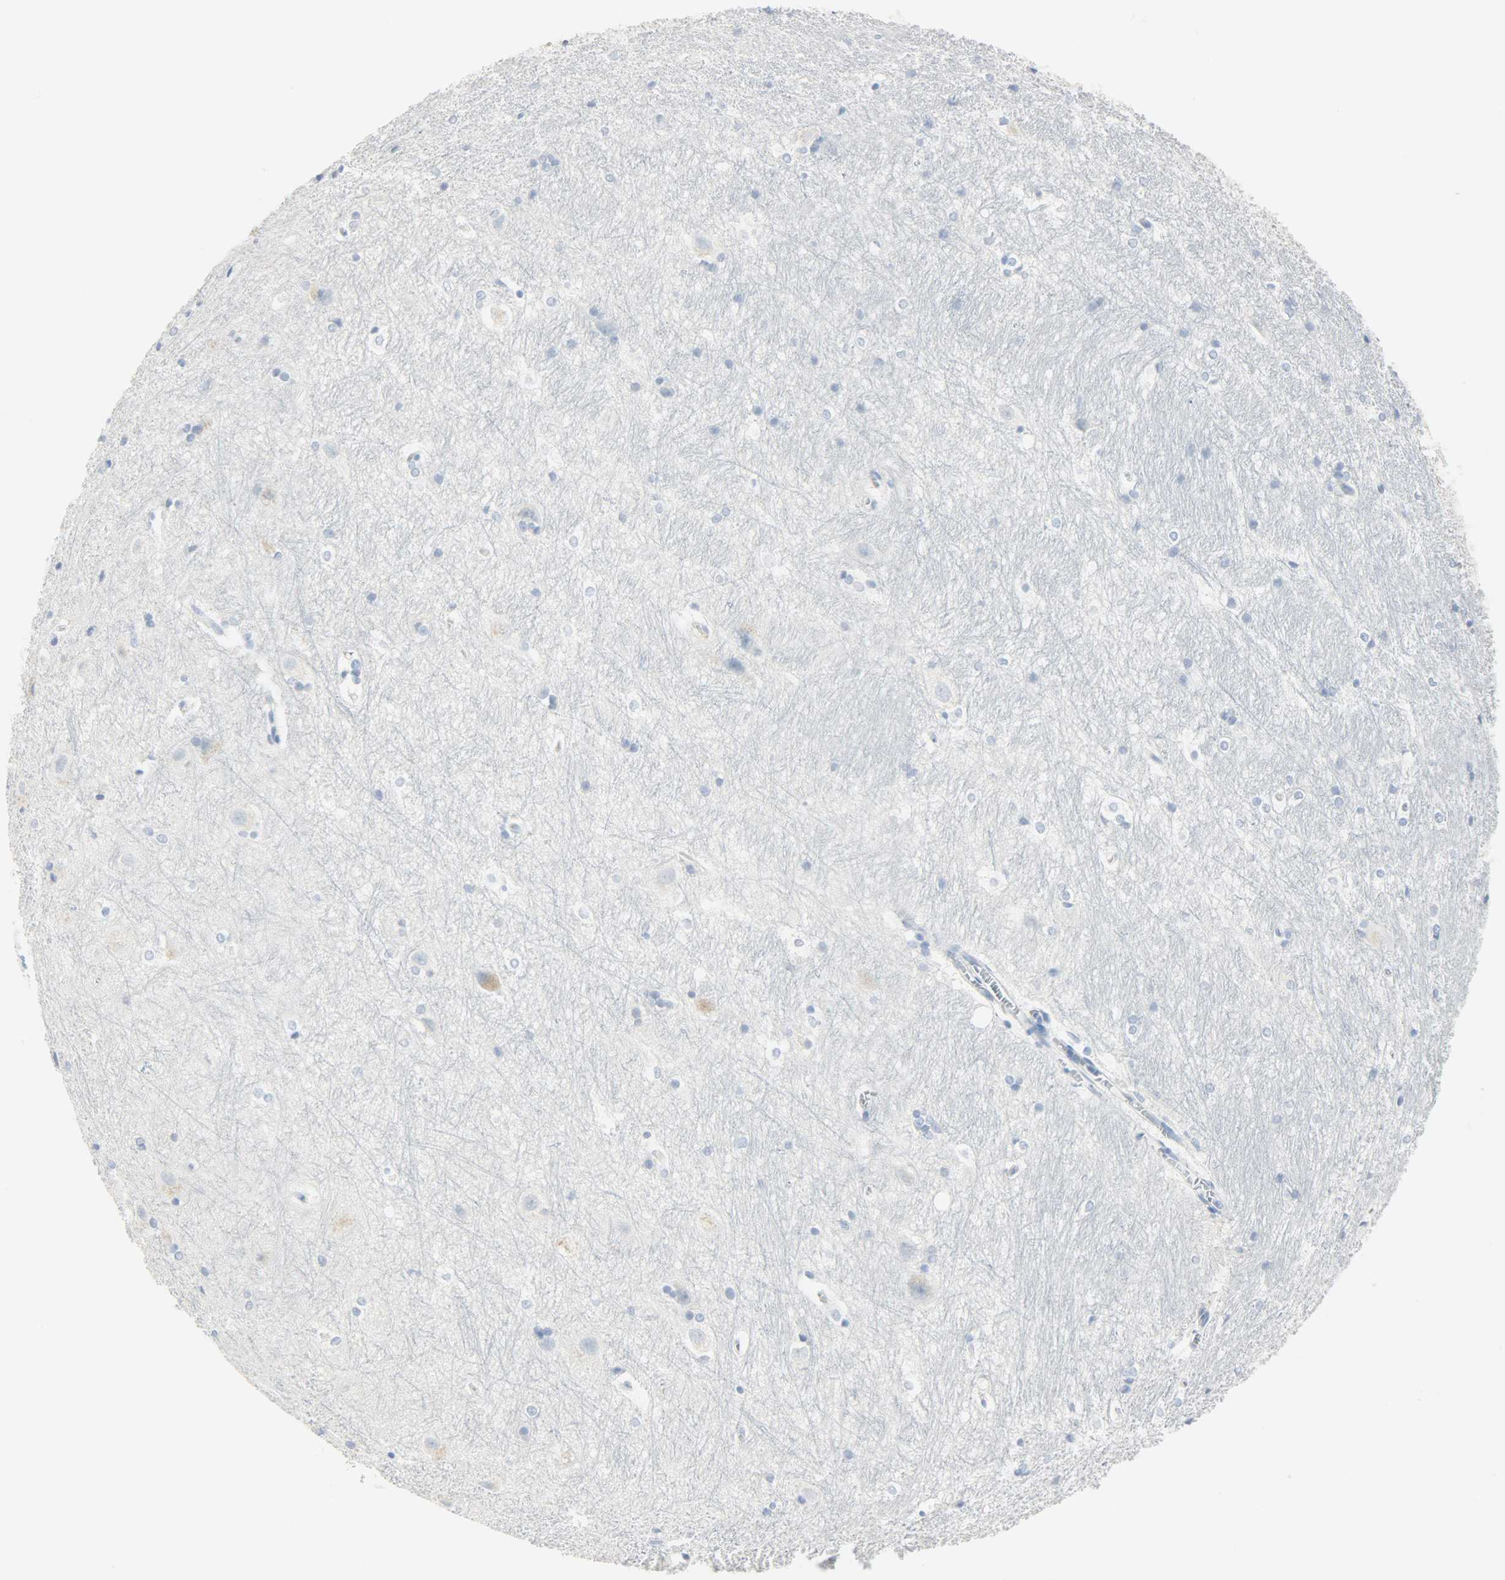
{"staining": {"intensity": "negative", "quantity": "none", "location": "none"}, "tissue": "hippocampus", "cell_type": "Glial cells", "image_type": "normal", "snomed": [{"axis": "morphology", "description": "Normal tissue, NOS"}, {"axis": "topography", "description": "Hippocampus"}], "caption": "Glial cells are negative for protein expression in benign human hippocampus. The staining is performed using DAB (3,3'-diaminobenzidine) brown chromogen with nuclei counter-stained in using hematoxylin.", "gene": "HELLS", "patient": {"sex": "female", "age": 19}}